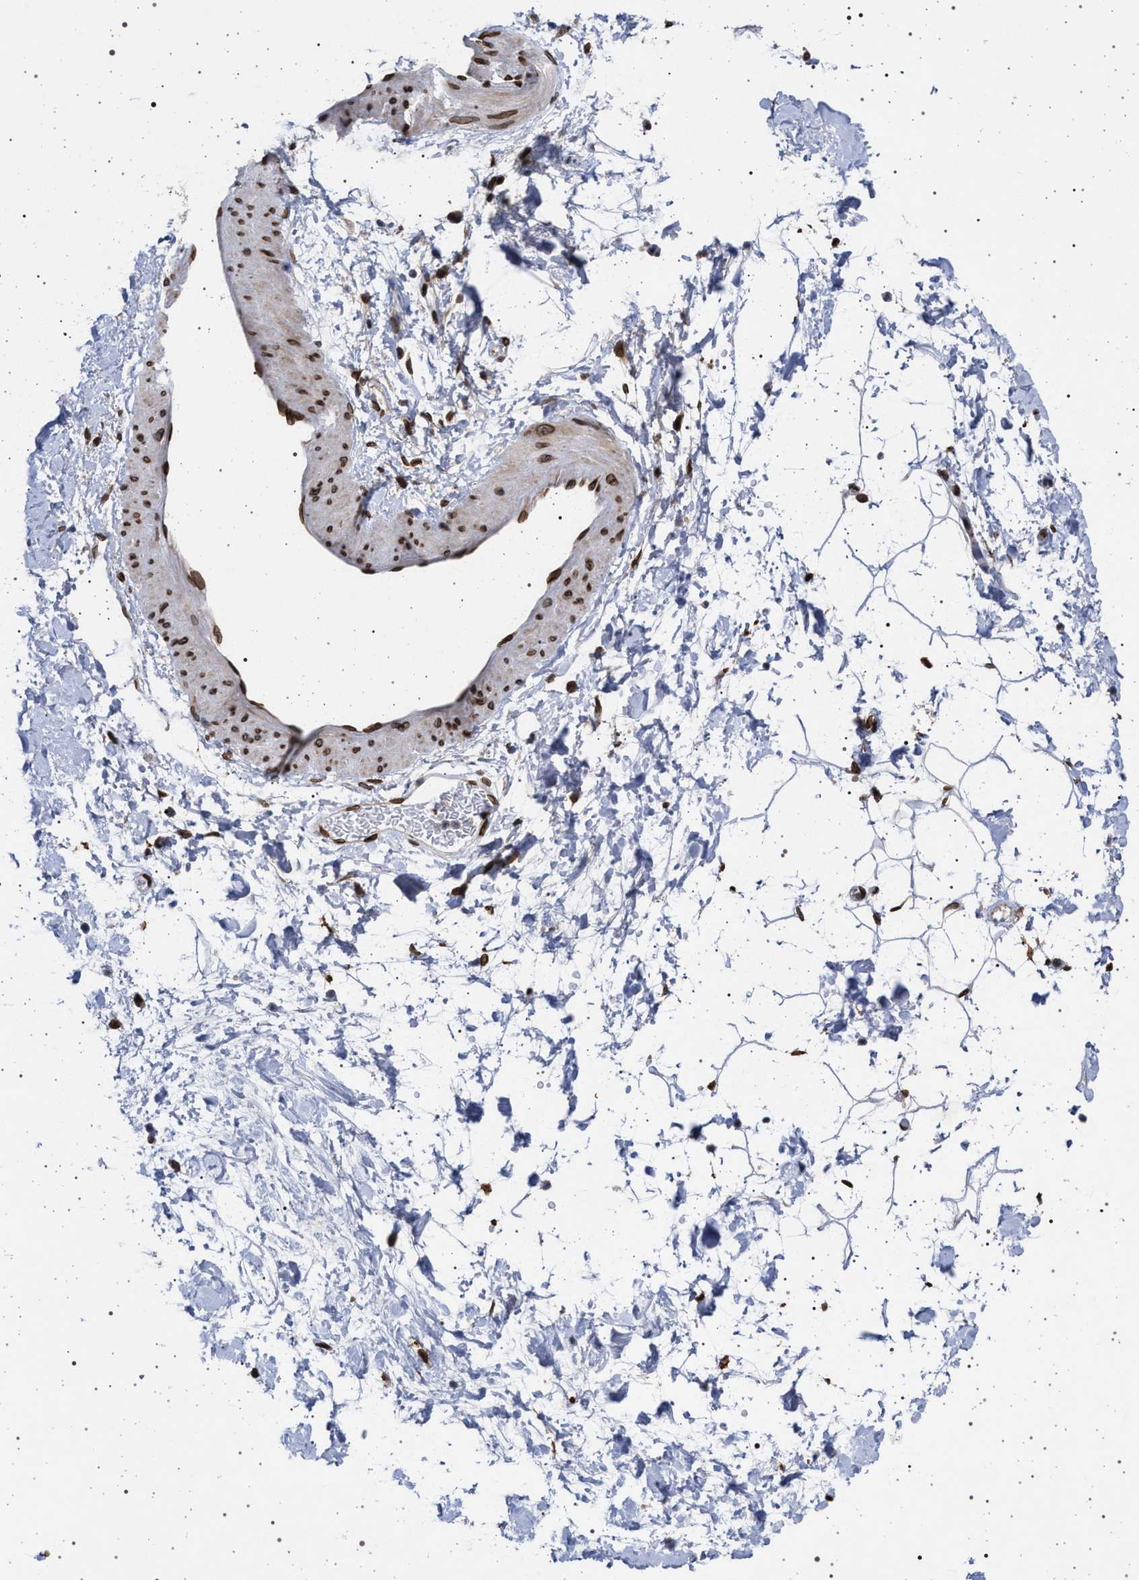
{"staining": {"intensity": "strong", "quantity": ">75%", "location": "nuclear"}, "tissue": "adipose tissue", "cell_type": "Adipocytes", "image_type": "normal", "snomed": [{"axis": "morphology", "description": "Normal tissue, NOS"}, {"axis": "topography", "description": "Soft tissue"}], "caption": "Strong nuclear protein expression is present in about >75% of adipocytes in adipose tissue. The staining was performed using DAB to visualize the protein expression in brown, while the nuclei were stained in blue with hematoxylin (Magnification: 20x).", "gene": "ING2", "patient": {"sex": "male", "age": 72}}